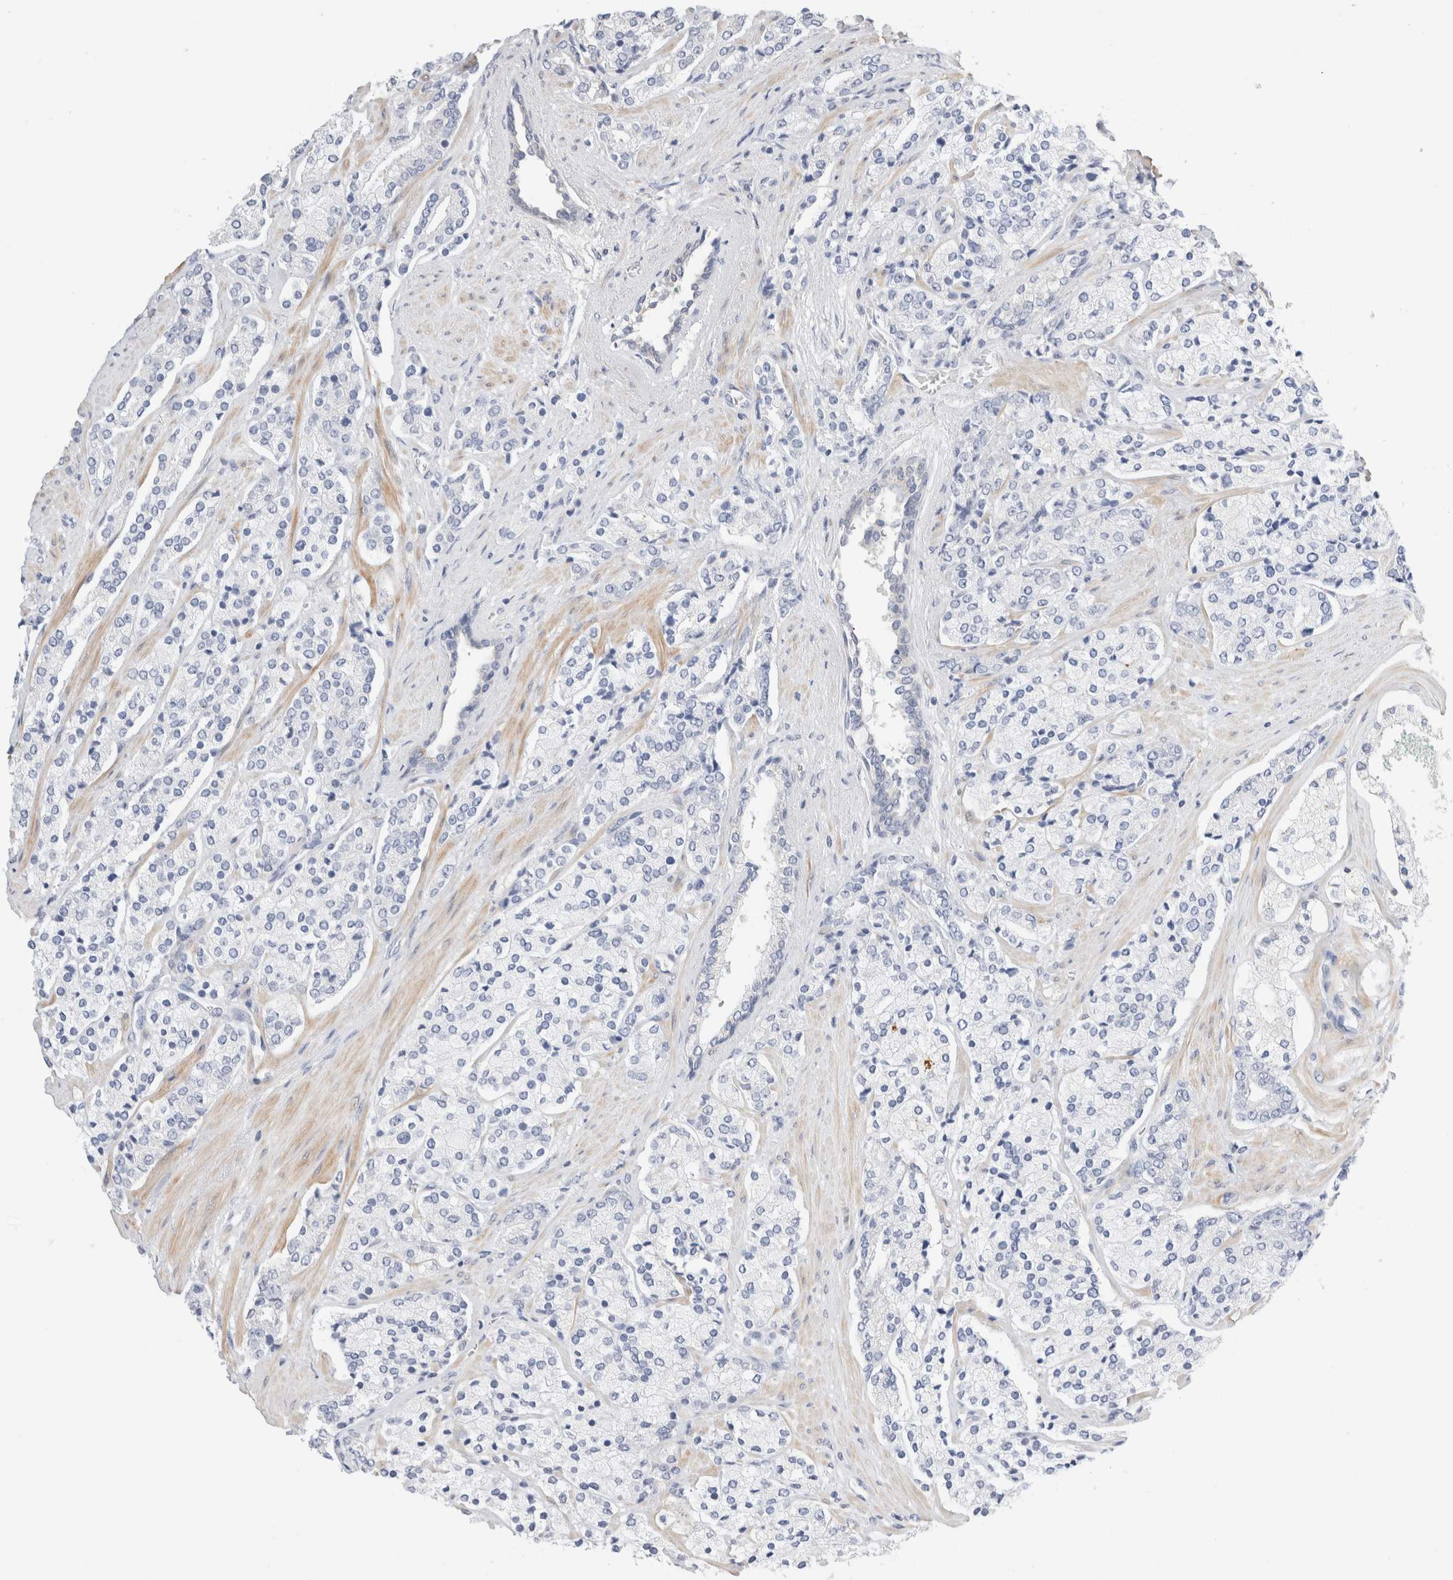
{"staining": {"intensity": "negative", "quantity": "none", "location": "none"}, "tissue": "prostate cancer", "cell_type": "Tumor cells", "image_type": "cancer", "snomed": [{"axis": "morphology", "description": "Adenocarcinoma, High grade"}, {"axis": "topography", "description": "Prostate"}], "caption": "Prostate high-grade adenocarcinoma stained for a protein using immunohistochemistry (IHC) demonstrates no expression tumor cells.", "gene": "ADAM30", "patient": {"sex": "male", "age": 71}}